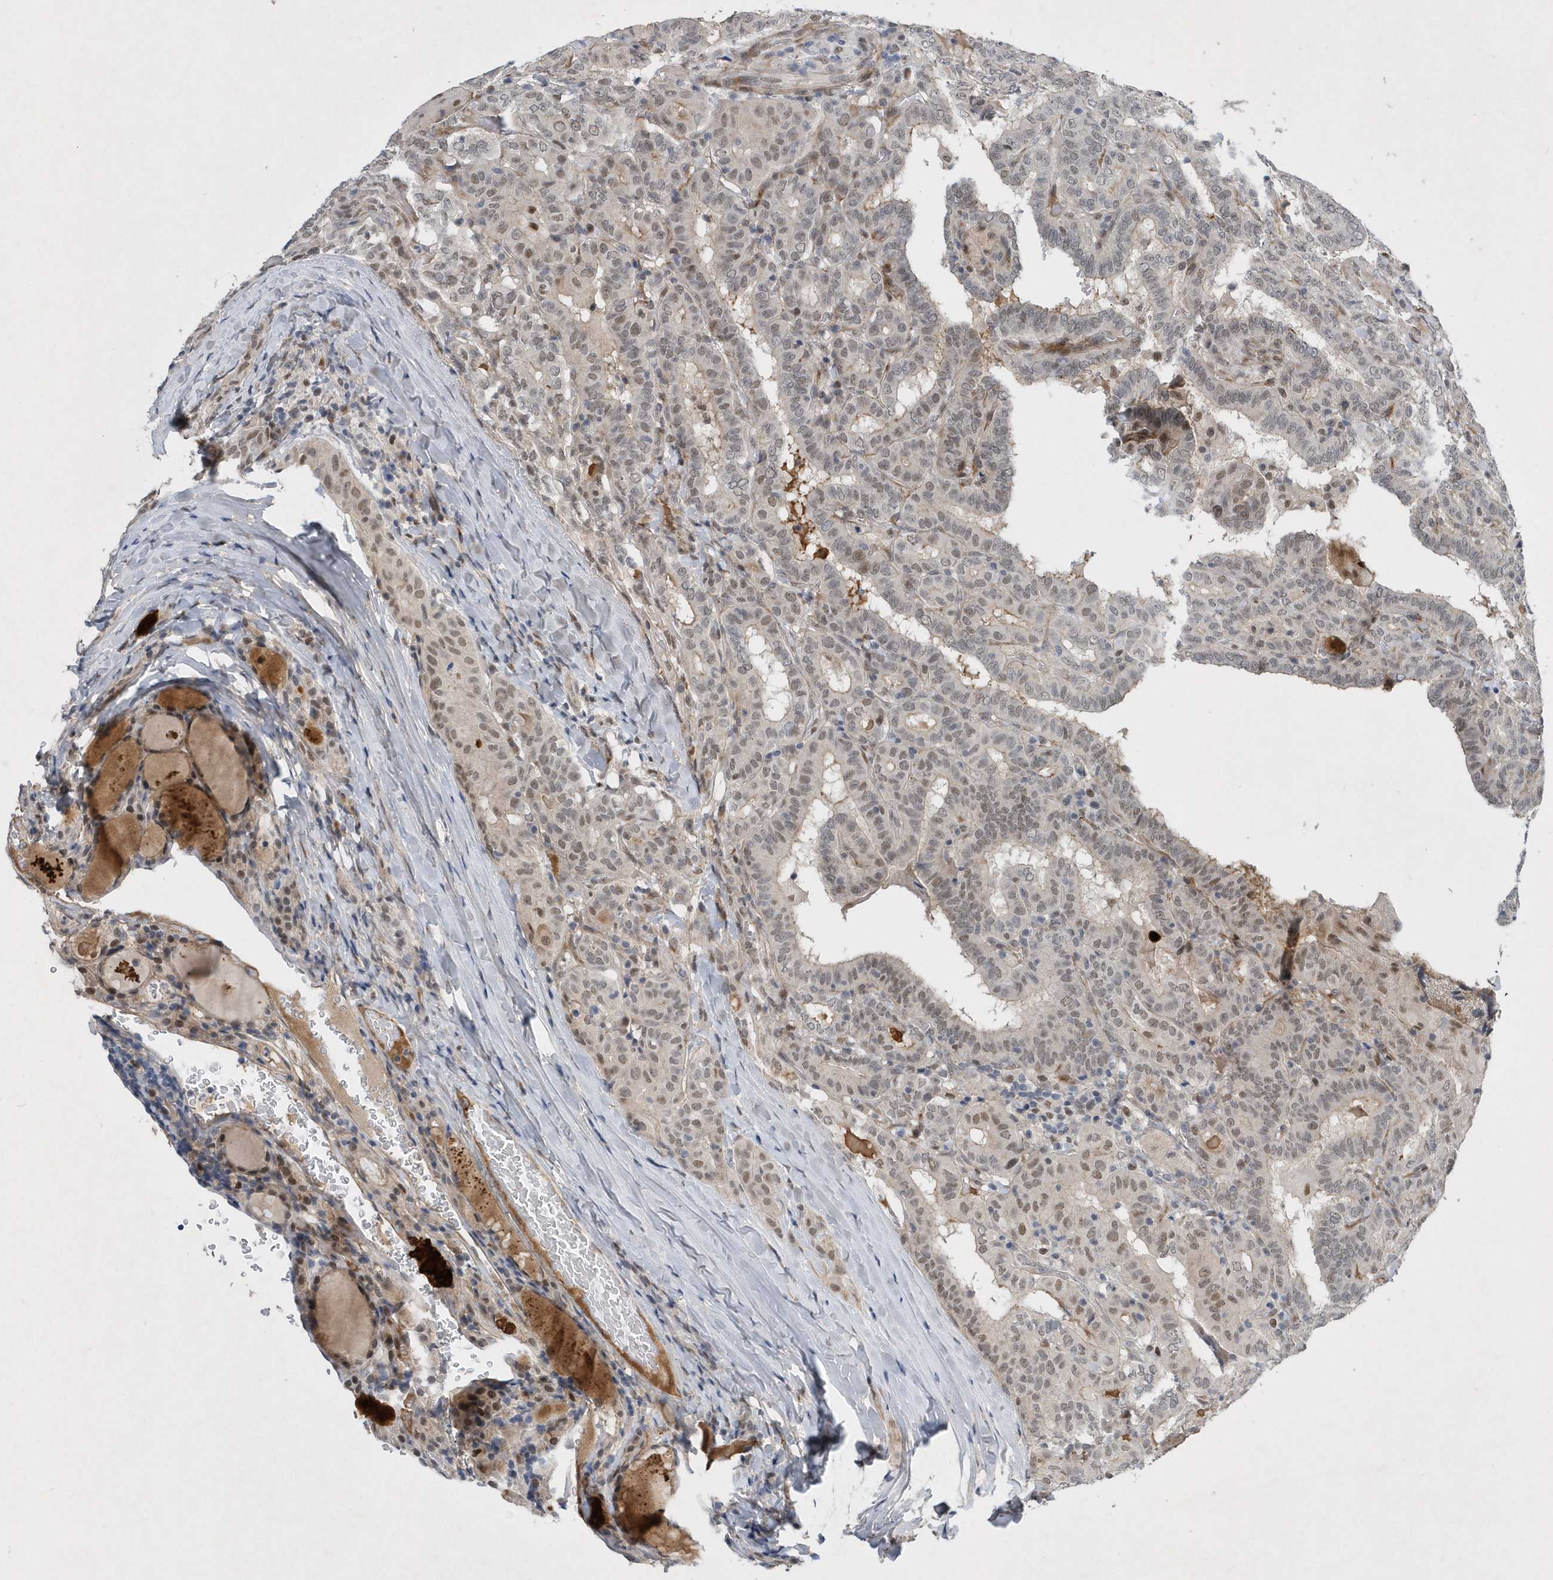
{"staining": {"intensity": "moderate", "quantity": "25%-75%", "location": "nuclear"}, "tissue": "thyroid cancer", "cell_type": "Tumor cells", "image_type": "cancer", "snomed": [{"axis": "morphology", "description": "Papillary adenocarcinoma, NOS"}, {"axis": "topography", "description": "Thyroid gland"}], "caption": "DAB immunohistochemical staining of human thyroid cancer reveals moderate nuclear protein positivity in approximately 25%-75% of tumor cells. The staining was performed using DAB (3,3'-diaminobenzidine), with brown indicating positive protein expression. Nuclei are stained blue with hematoxylin.", "gene": "FAM217A", "patient": {"sex": "female", "age": 72}}